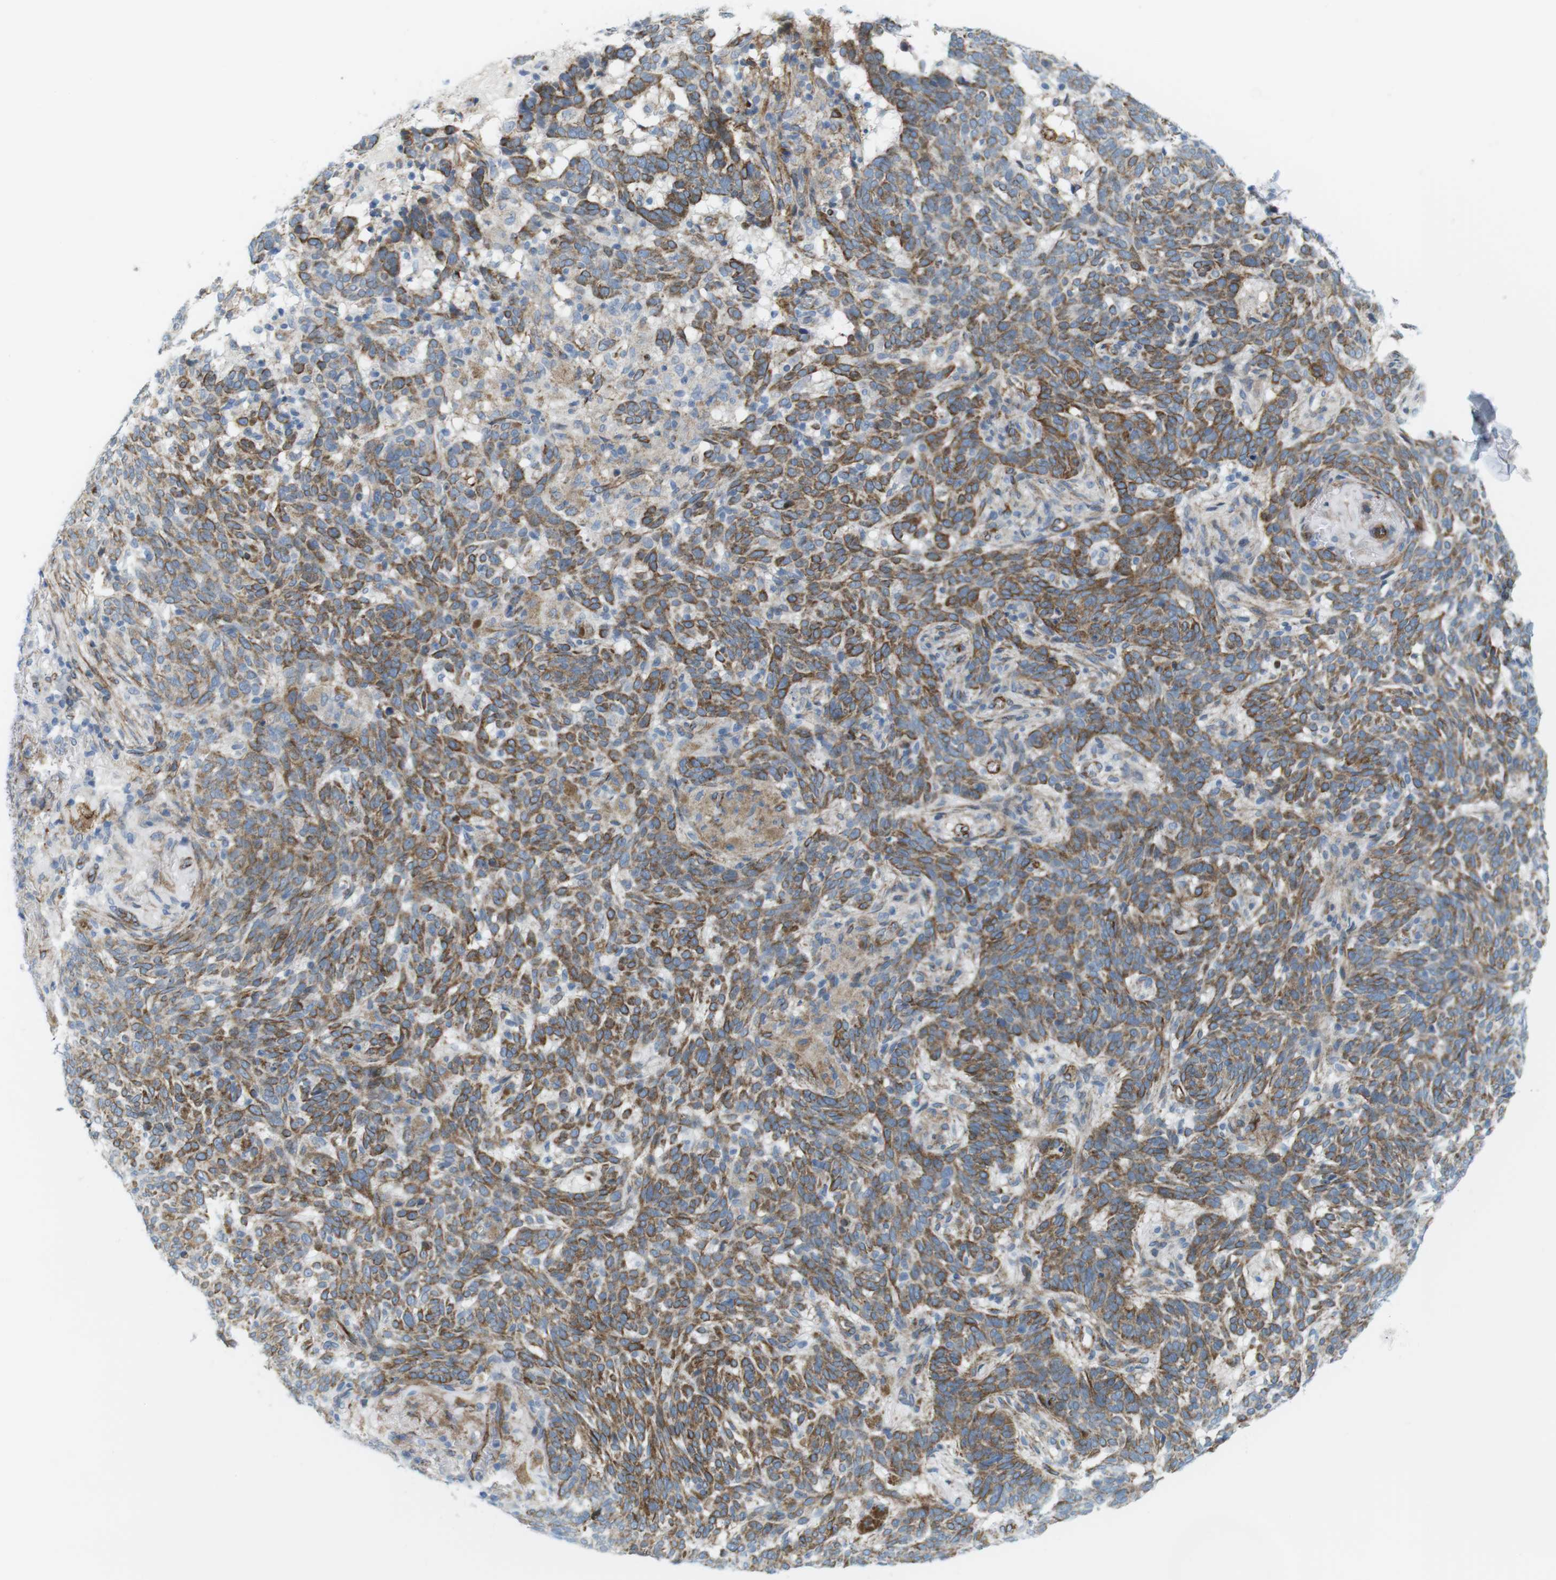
{"staining": {"intensity": "moderate", "quantity": ">75%", "location": "cytoplasmic/membranous"}, "tissue": "skin cancer", "cell_type": "Tumor cells", "image_type": "cancer", "snomed": [{"axis": "morphology", "description": "Basal cell carcinoma"}, {"axis": "topography", "description": "Skin"}], "caption": "Skin cancer stained with a brown dye displays moderate cytoplasmic/membranous positive staining in about >75% of tumor cells.", "gene": "MYH9", "patient": {"sex": "male", "age": 85}}